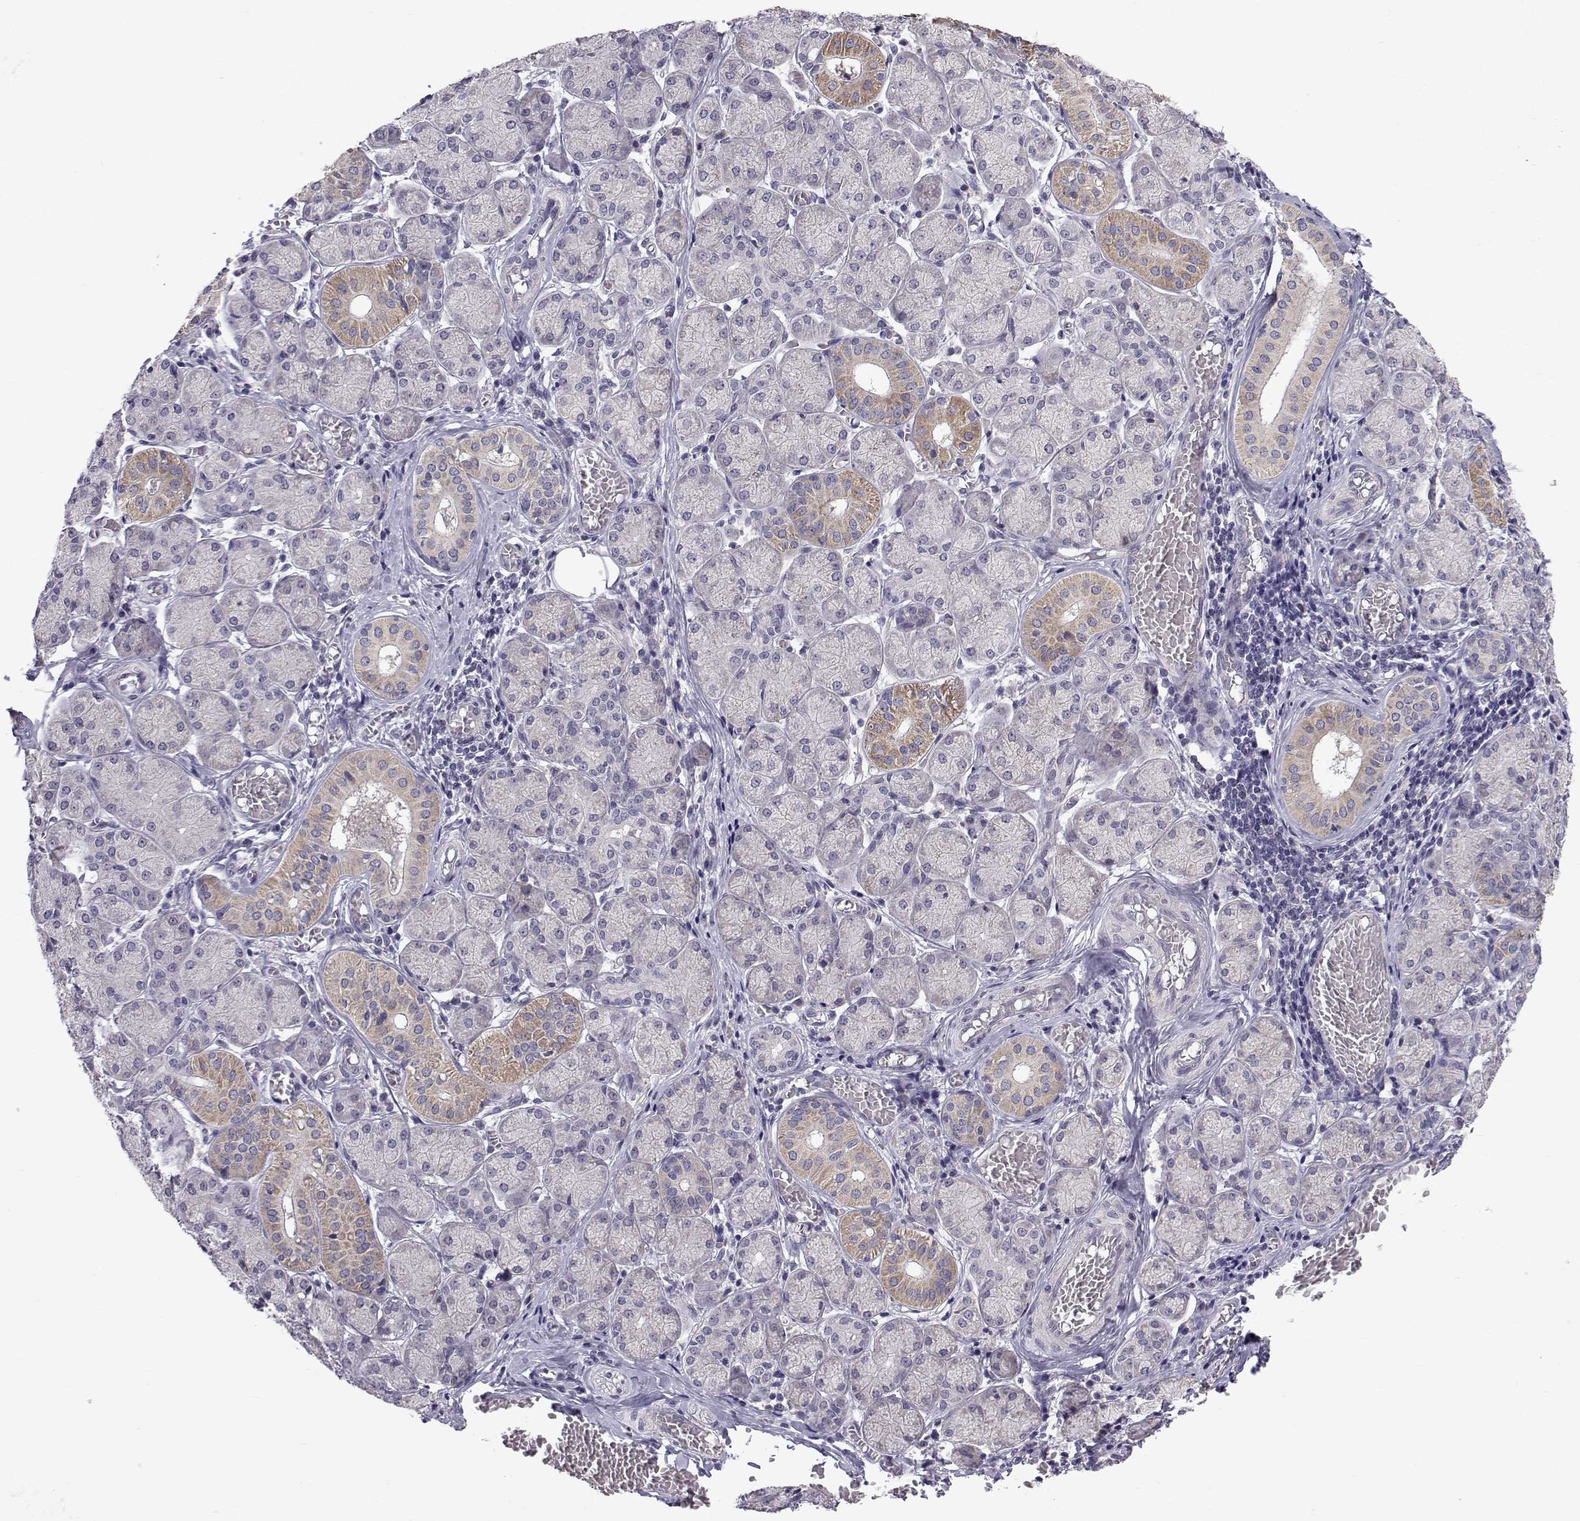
{"staining": {"intensity": "moderate", "quantity": "<25%", "location": "cytoplasmic/membranous"}, "tissue": "salivary gland", "cell_type": "Glandular cells", "image_type": "normal", "snomed": [{"axis": "morphology", "description": "Normal tissue, NOS"}, {"axis": "topography", "description": "Salivary gland"}, {"axis": "topography", "description": "Peripheral nerve tissue"}], "caption": "A low amount of moderate cytoplasmic/membranous staining is appreciated in approximately <25% of glandular cells in normal salivary gland.", "gene": "PEX5L", "patient": {"sex": "female", "age": 24}}